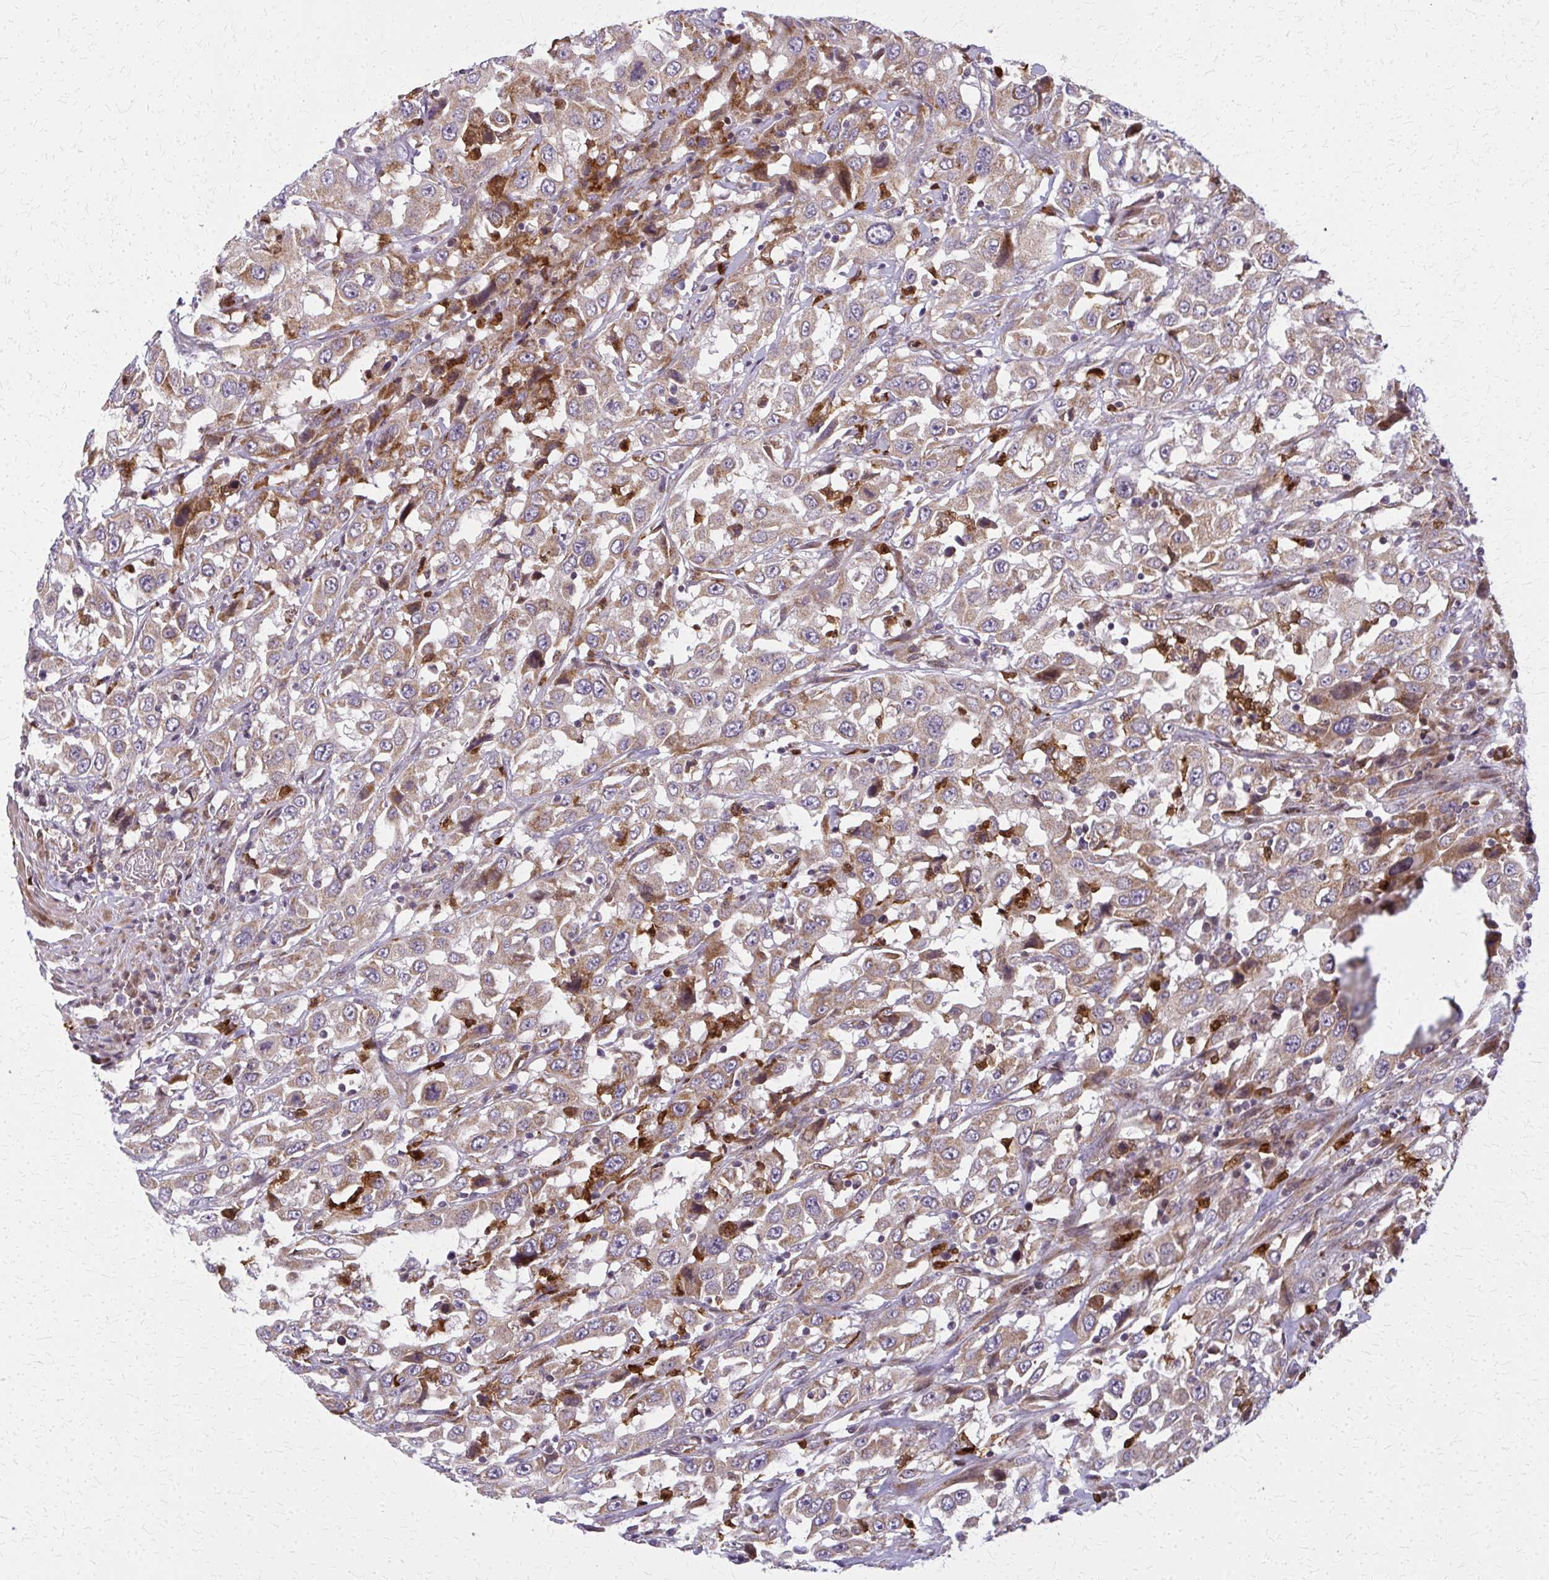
{"staining": {"intensity": "moderate", "quantity": ">75%", "location": "cytoplasmic/membranous"}, "tissue": "urothelial cancer", "cell_type": "Tumor cells", "image_type": "cancer", "snomed": [{"axis": "morphology", "description": "Urothelial carcinoma, High grade"}, {"axis": "topography", "description": "Urinary bladder"}], "caption": "A photomicrograph showing moderate cytoplasmic/membranous expression in about >75% of tumor cells in high-grade urothelial carcinoma, as visualized by brown immunohistochemical staining.", "gene": "MCCC1", "patient": {"sex": "male", "age": 61}}